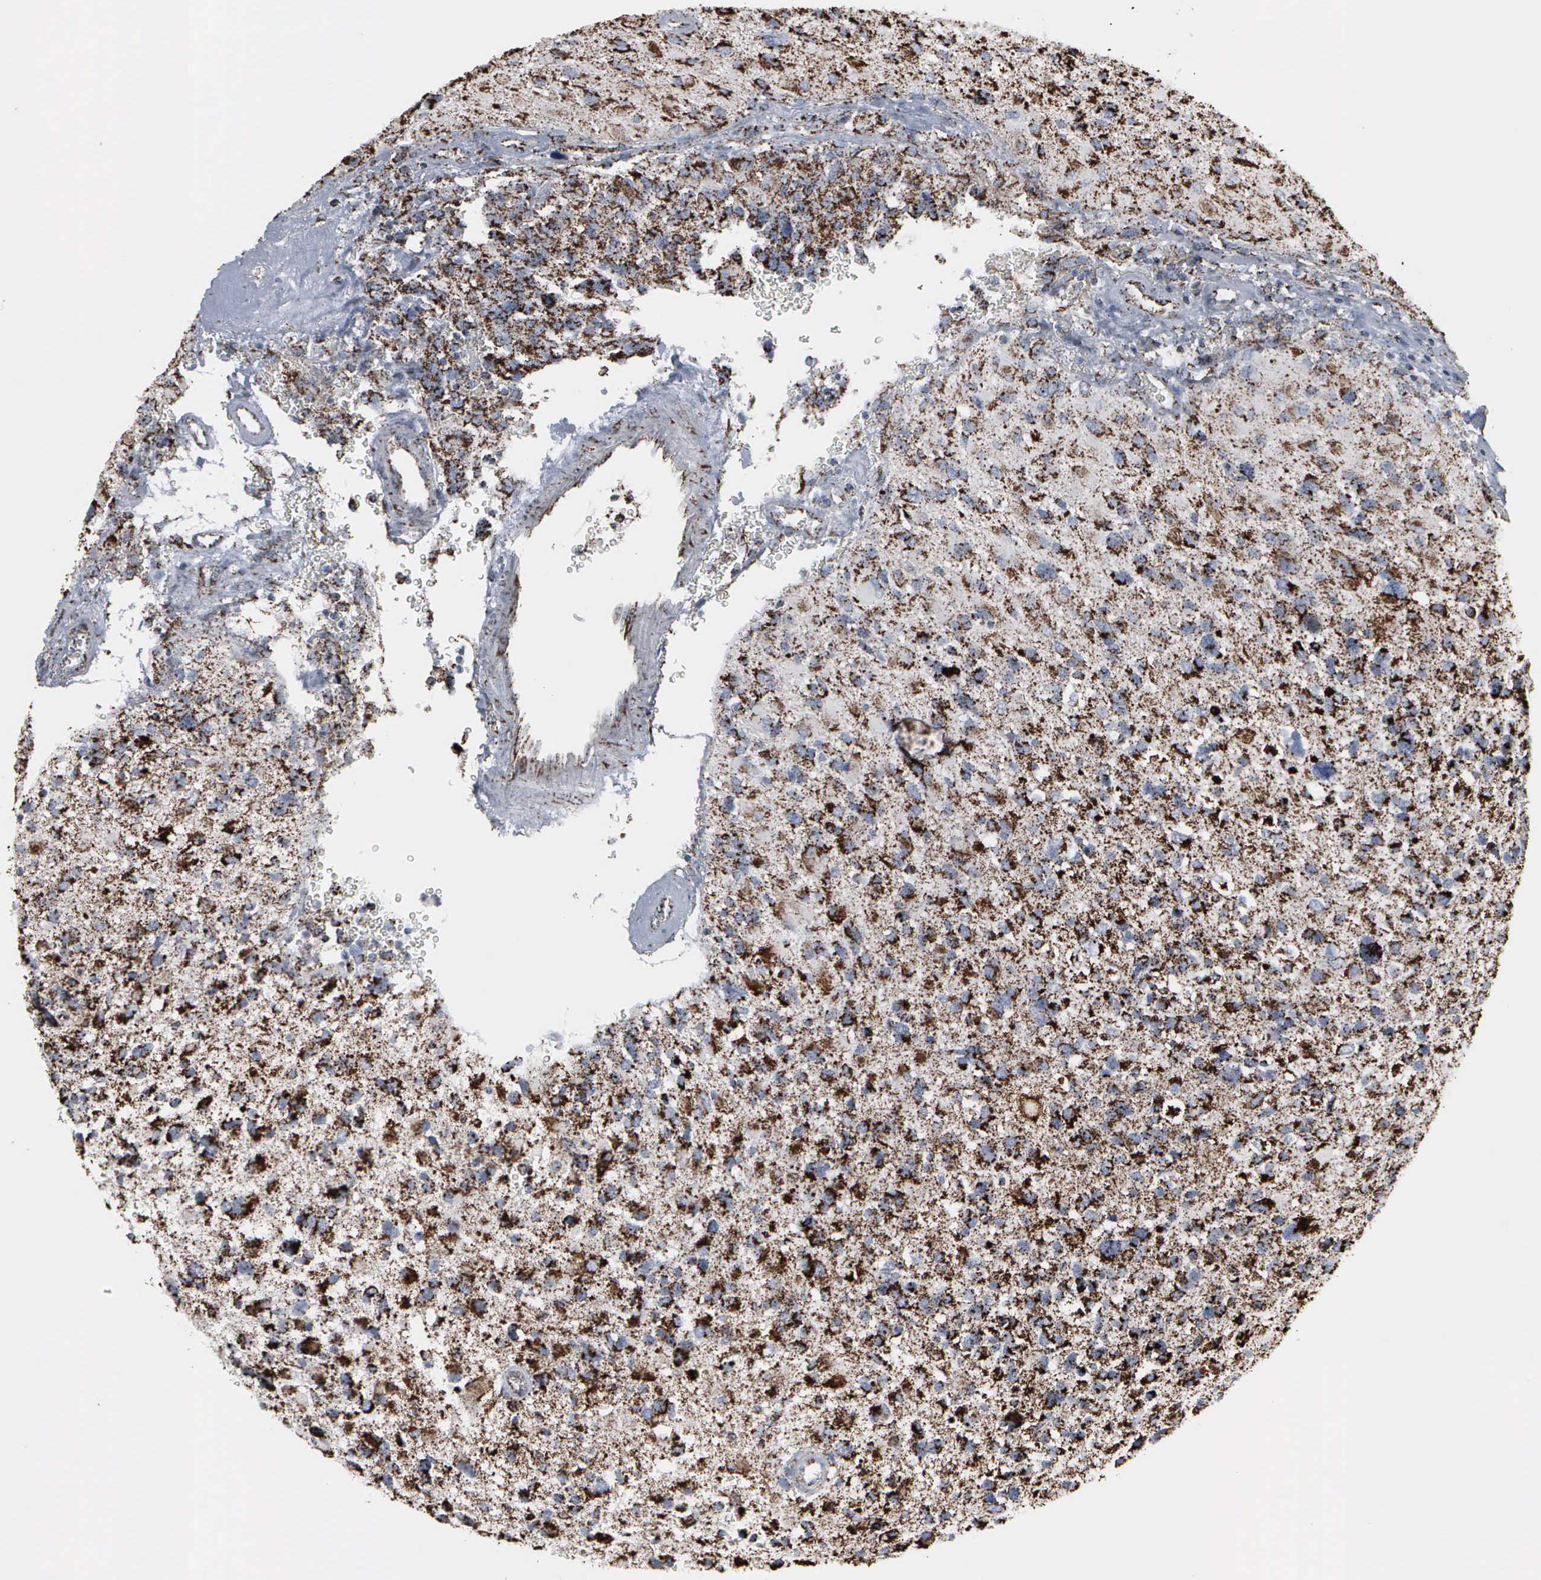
{"staining": {"intensity": "strong", "quantity": ">75%", "location": "cytoplasmic/membranous"}, "tissue": "glioma", "cell_type": "Tumor cells", "image_type": "cancer", "snomed": [{"axis": "morphology", "description": "Glioma, malignant, High grade"}, {"axis": "topography", "description": "Brain"}], "caption": "Immunohistochemistry (IHC) staining of glioma, which demonstrates high levels of strong cytoplasmic/membranous positivity in about >75% of tumor cells indicating strong cytoplasmic/membranous protein expression. The staining was performed using DAB (brown) for protein detection and nuclei were counterstained in hematoxylin (blue).", "gene": "HSPA9", "patient": {"sex": "male", "age": 69}}